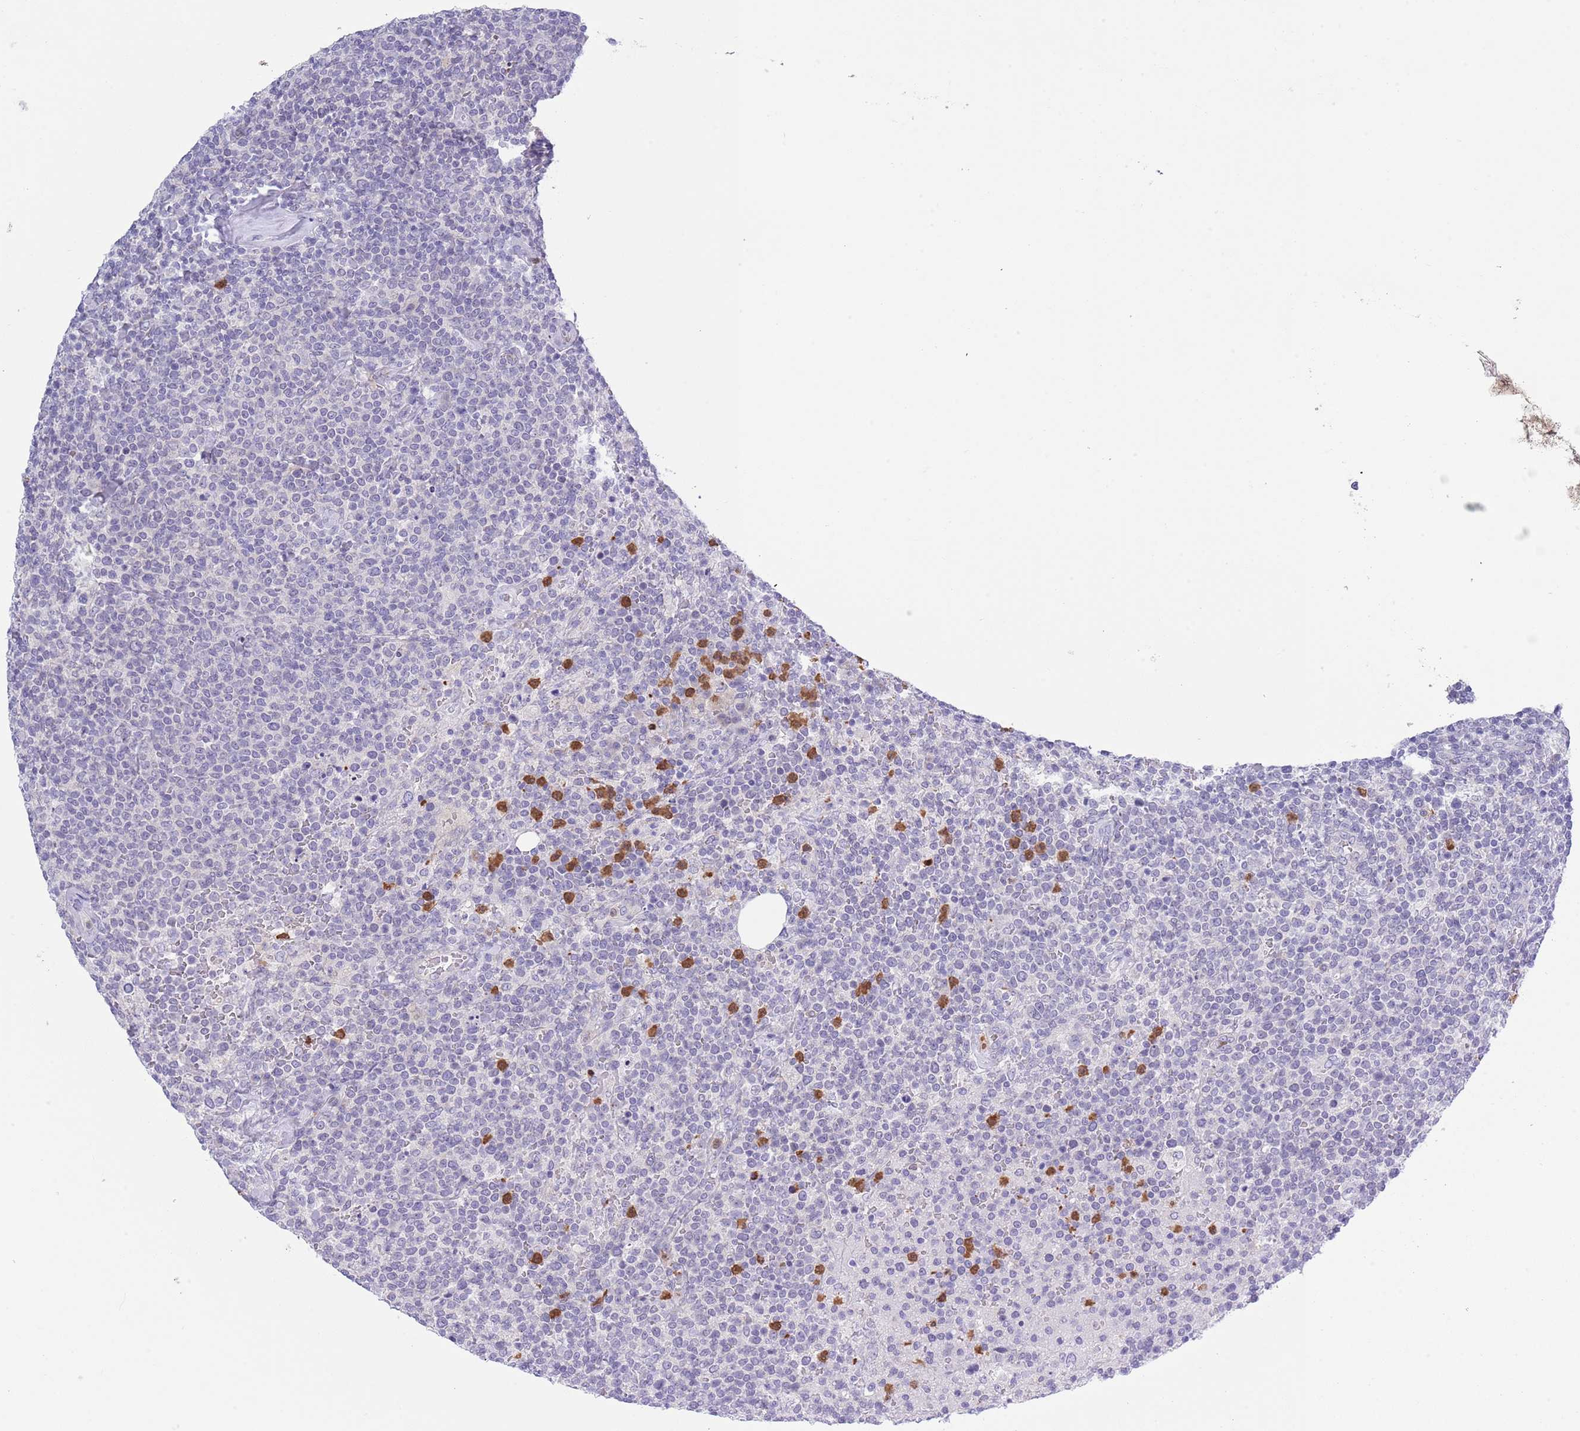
{"staining": {"intensity": "negative", "quantity": "none", "location": "none"}, "tissue": "lymphoma", "cell_type": "Tumor cells", "image_type": "cancer", "snomed": [{"axis": "morphology", "description": "Malignant lymphoma, non-Hodgkin's type, High grade"}, {"axis": "topography", "description": "Lymph node"}], "caption": "Tumor cells are negative for protein expression in human malignant lymphoma, non-Hodgkin's type (high-grade).", "gene": "ZFP2", "patient": {"sex": "male", "age": 61}}